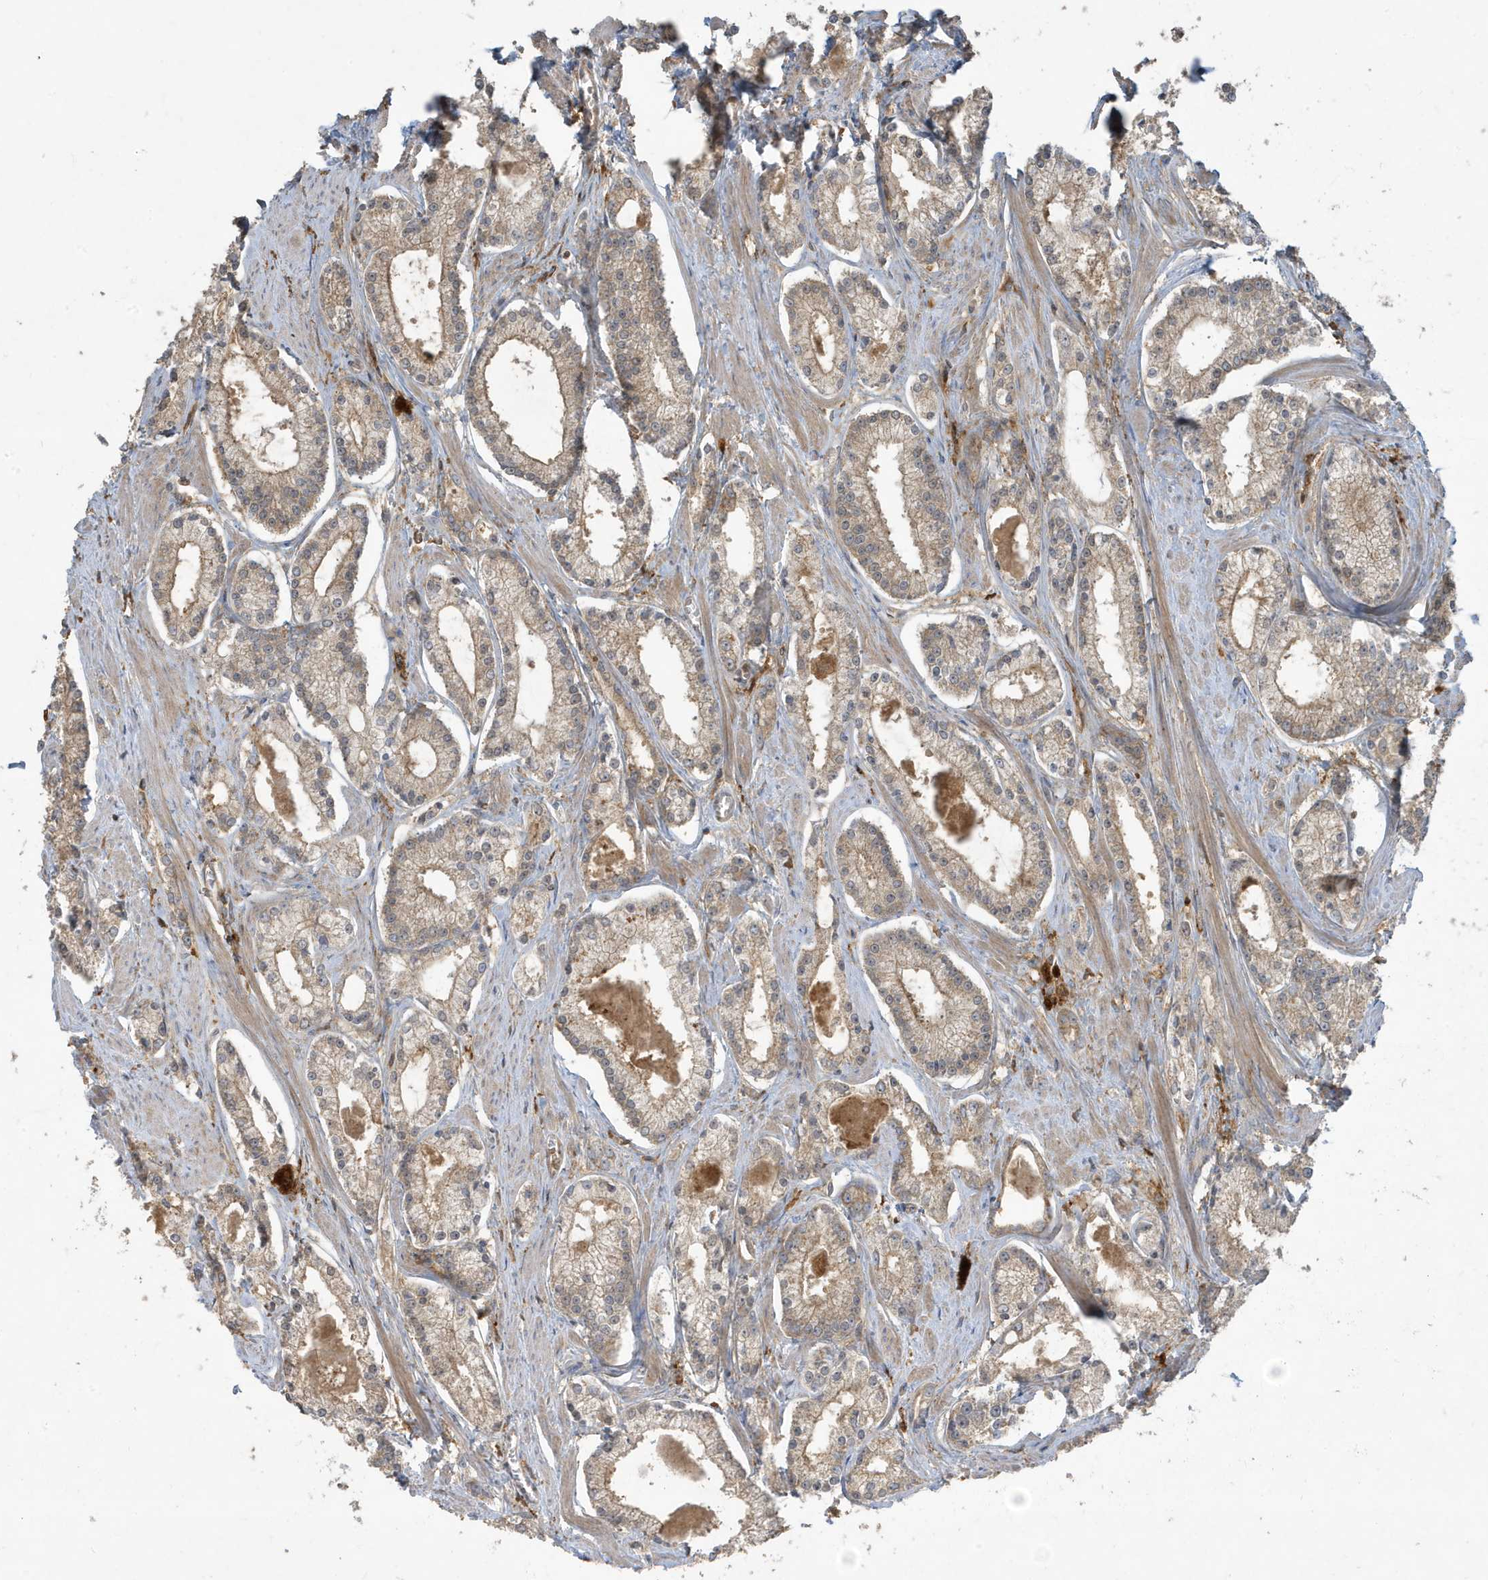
{"staining": {"intensity": "weak", "quantity": ">75%", "location": "cytoplasmic/membranous"}, "tissue": "prostate cancer", "cell_type": "Tumor cells", "image_type": "cancer", "snomed": [{"axis": "morphology", "description": "Adenocarcinoma, Low grade"}, {"axis": "topography", "description": "Prostate"}], "caption": "Immunohistochemical staining of human prostate adenocarcinoma (low-grade) demonstrates weak cytoplasmic/membranous protein expression in approximately >75% of tumor cells.", "gene": "ABTB1", "patient": {"sex": "male", "age": 54}}